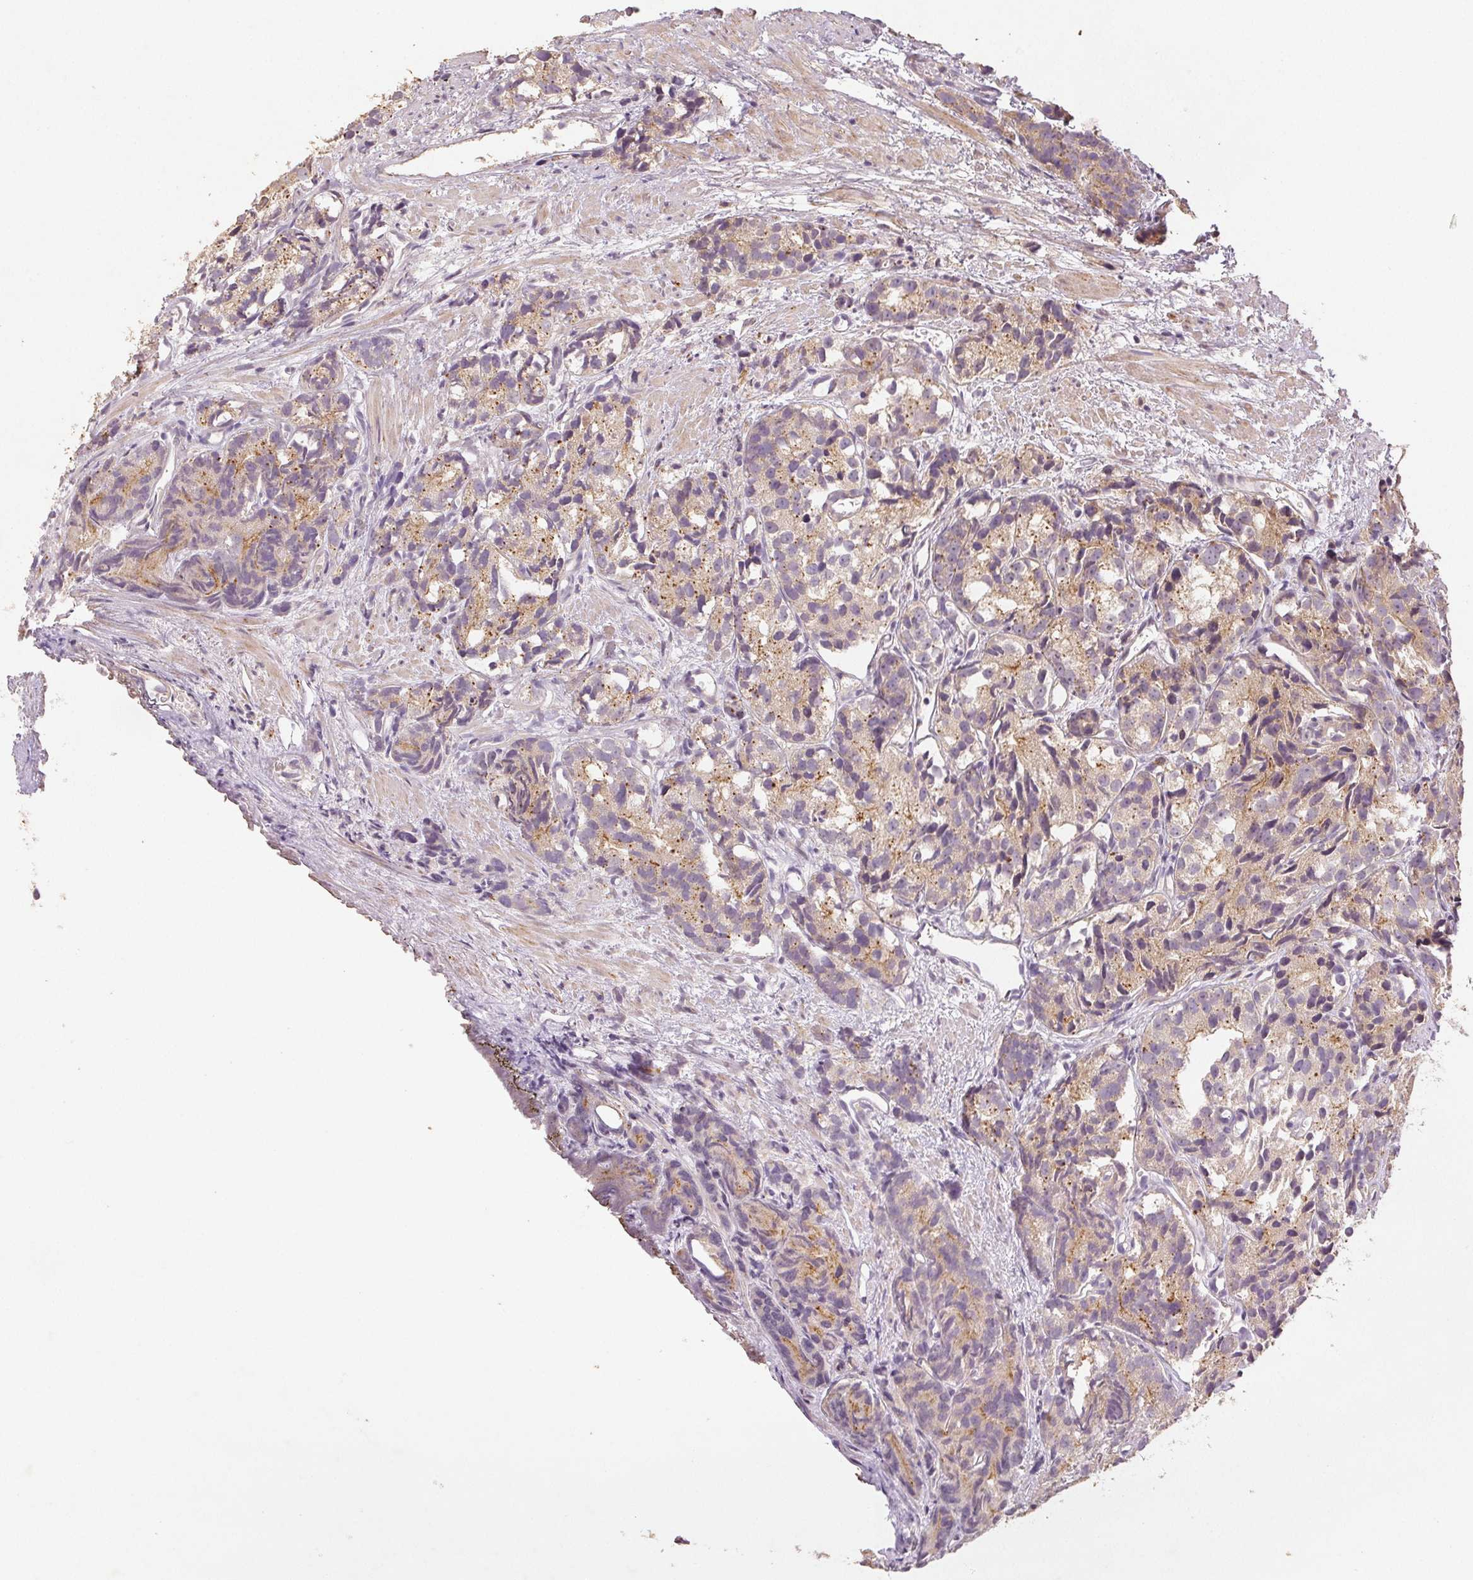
{"staining": {"intensity": "moderate", "quantity": "25%-75%", "location": "cytoplasmic/membranous"}, "tissue": "prostate cancer", "cell_type": "Tumor cells", "image_type": "cancer", "snomed": [{"axis": "morphology", "description": "Adenocarcinoma, High grade"}, {"axis": "topography", "description": "Prostate"}], "caption": "Protein staining of prostate cancer (high-grade adenocarcinoma) tissue displays moderate cytoplasmic/membranous positivity in about 25%-75% of tumor cells. (Brightfield microscopy of DAB IHC at high magnification).", "gene": "YIF1B", "patient": {"sex": "male", "age": 77}}